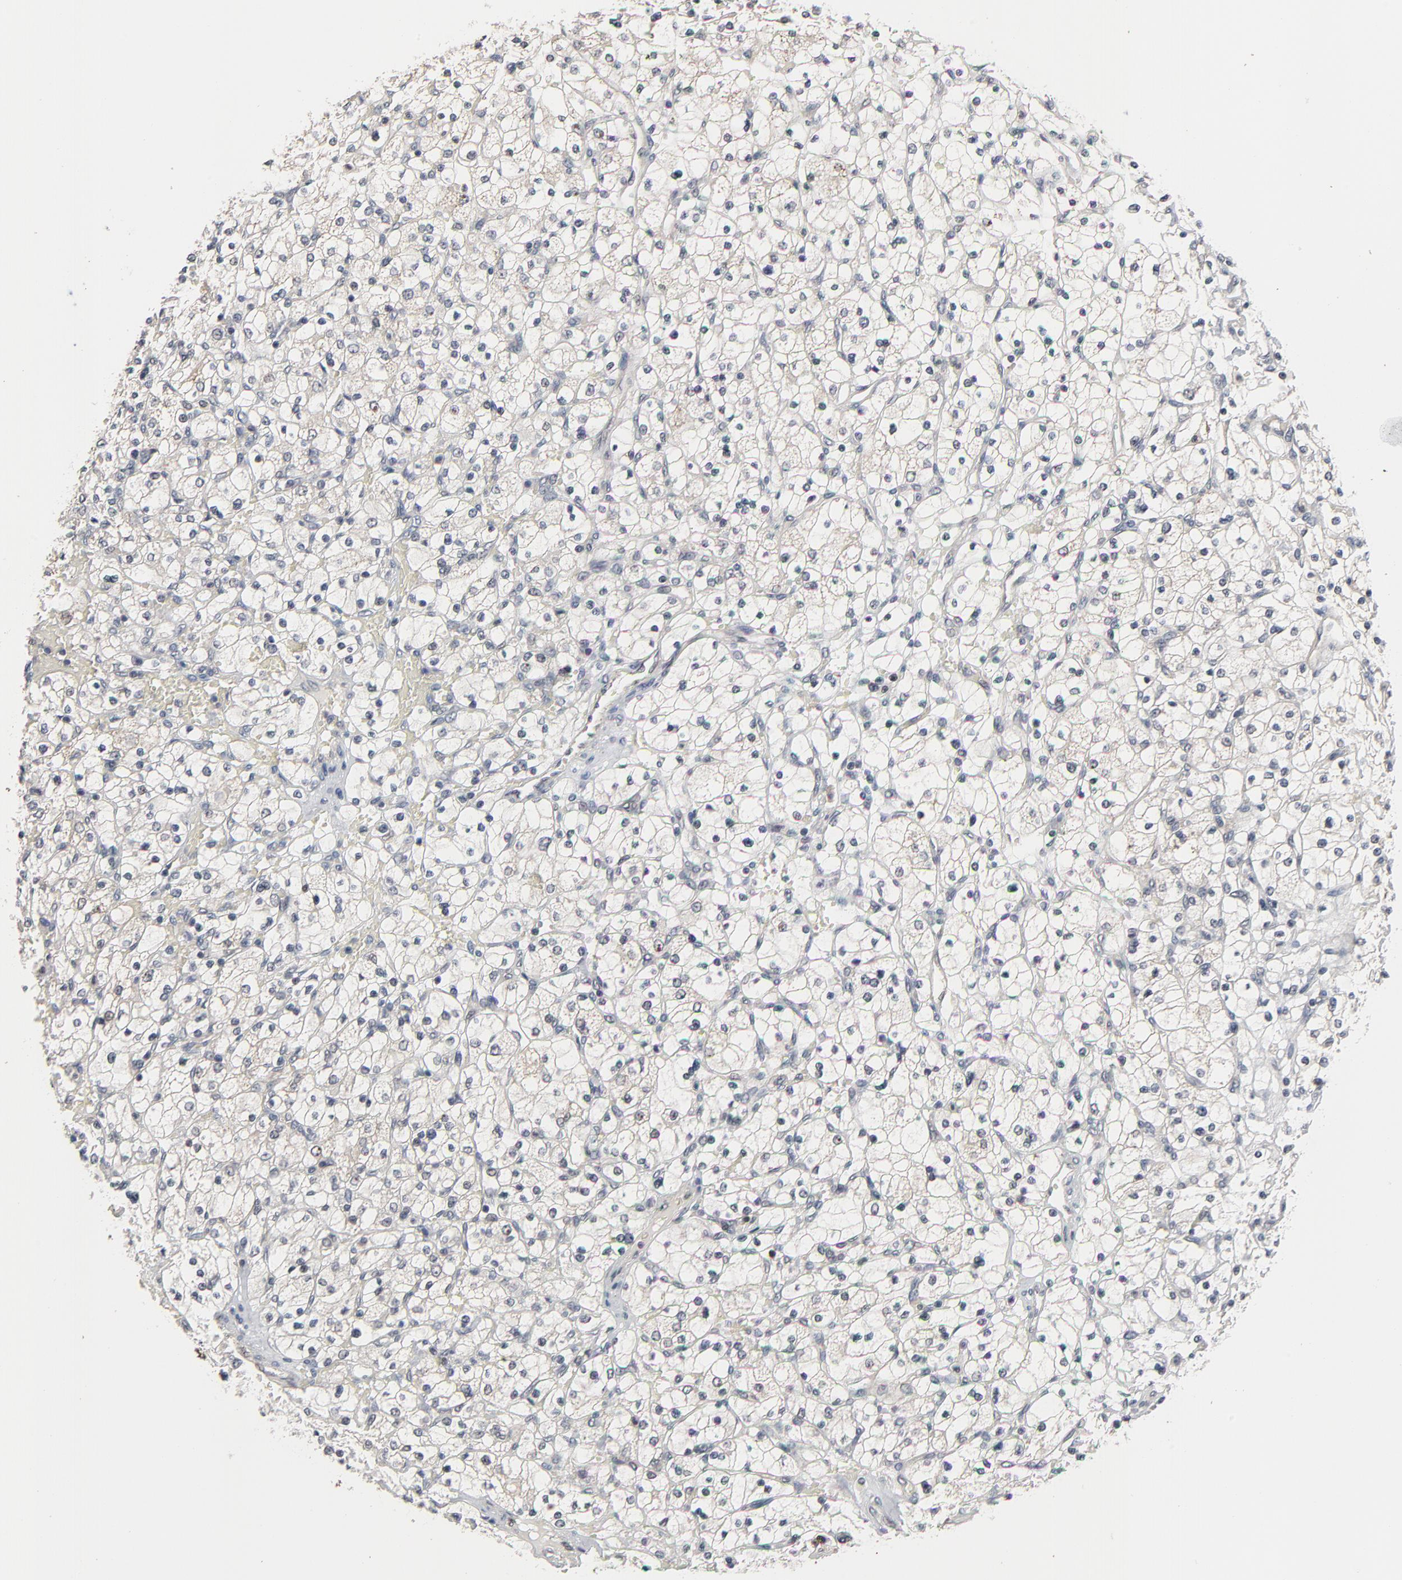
{"staining": {"intensity": "negative", "quantity": "none", "location": "none"}, "tissue": "renal cancer", "cell_type": "Tumor cells", "image_type": "cancer", "snomed": [{"axis": "morphology", "description": "Adenocarcinoma, NOS"}, {"axis": "topography", "description": "Kidney"}], "caption": "Renal cancer was stained to show a protein in brown. There is no significant expression in tumor cells. (Brightfield microscopy of DAB (3,3'-diaminobenzidine) immunohistochemistry (IHC) at high magnification).", "gene": "ZNF419", "patient": {"sex": "female", "age": 83}}